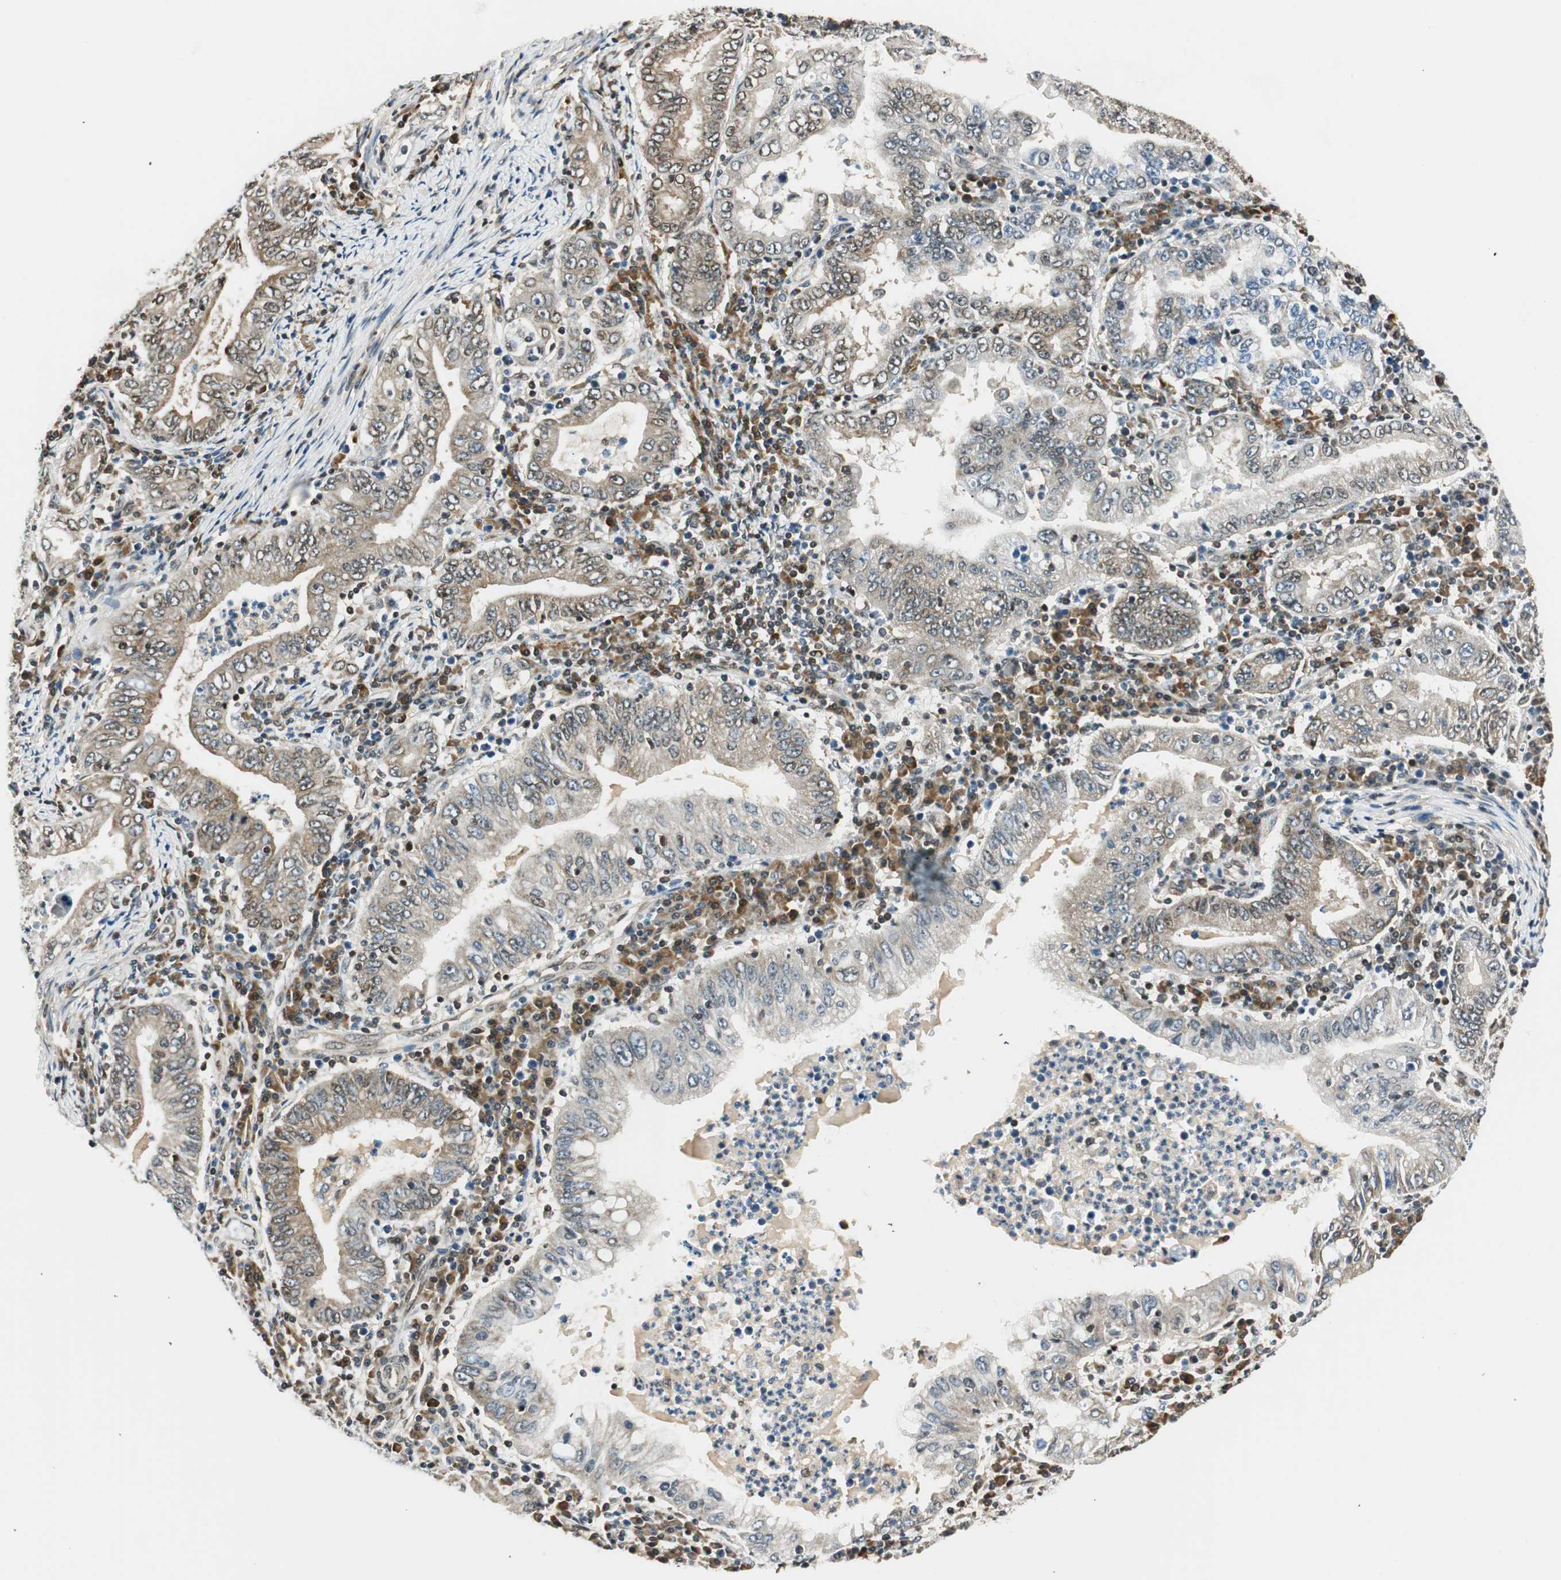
{"staining": {"intensity": "weak", "quantity": "25%-75%", "location": "cytoplasmic/membranous"}, "tissue": "stomach cancer", "cell_type": "Tumor cells", "image_type": "cancer", "snomed": [{"axis": "morphology", "description": "Normal tissue, NOS"}, {"axis": "morphology", "description": "Adenocarcinoma, NOS"}, {"axis": "topography", "description": "Esophagus"}, {"axis": "topography", "description": "Stomach, upper"}, {"axis": "topography", "description": "Peripheral nerve tissue"}], "caption": "Stomach adenocarcinoma stained for a protein displays weak cytoplasmic/membranous positivity in tumor cells.", "gene": "RING1", "patient": {"sex": "male", "age": 62}}